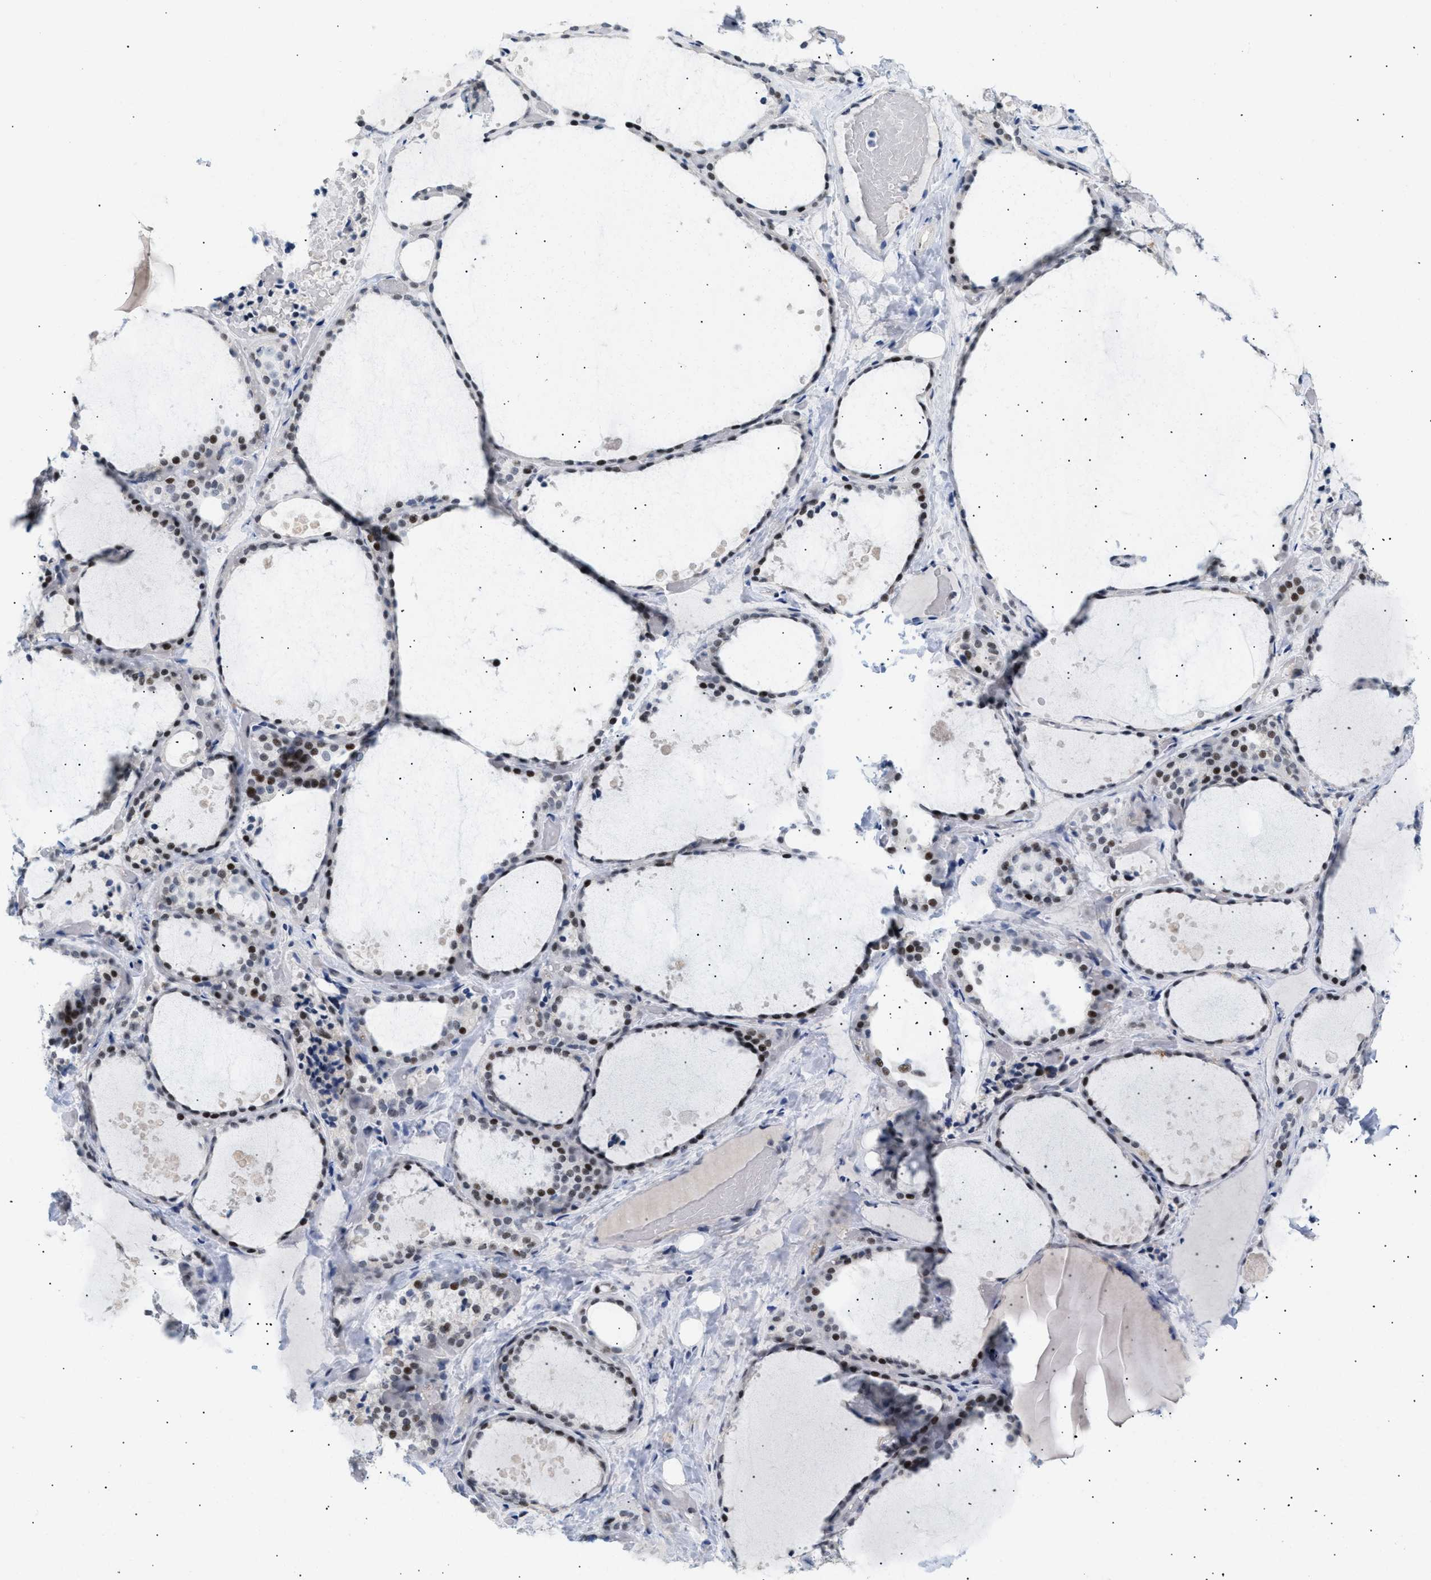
{"staining": {"intensity": "strong", "quantity": ">75%", "location": "nuclear"}, "tissue": "thyroid gland", "cell_type": "Glandular cells", "image_type": "normal", "snomed": [{"axis": "morphology", "description": "Normal tissue, NOS"}, {"axis": "topography", "description": "Thyroid gland"}], "caption": "Thyroid gland stained for a protein demonstrates strong nuclear positivity in glandular cells. (DAB = brown stain, brightfield microscopy at high magnification).", "gene": "PPARD", "patient": {"sex": "female", "age": 44}}